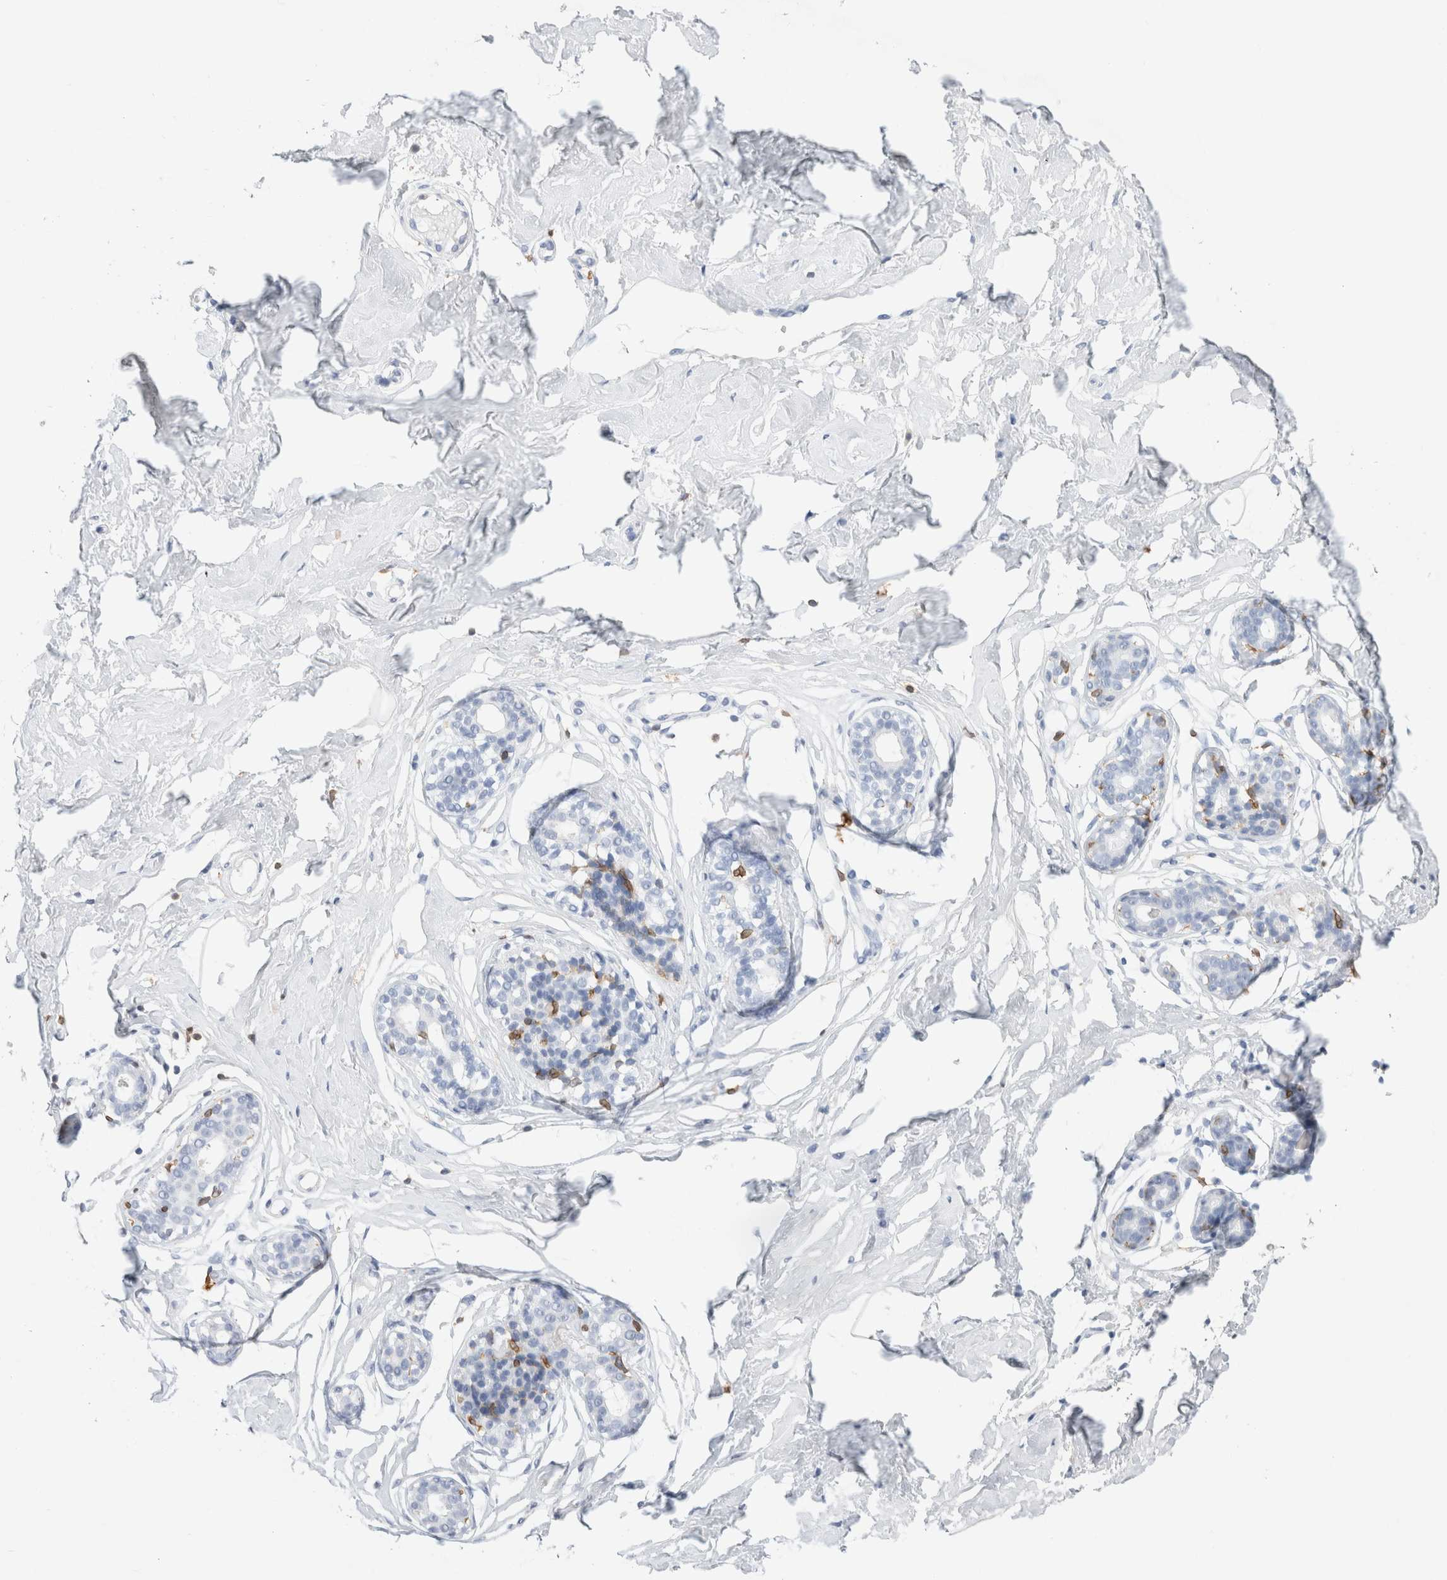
{"staining": {"intensity": "negative", "quantity": "none", "location": "none"}, "tissue": "breast", "cell_type": "Adipocytes", "image_type": "normal", "snomed": [{"axis": "morphology", "description": "Normal tissue, NOS"}, {"axis": "topography", "description": "Breast"}], "caption": "Adipocytes show no significant protein expression in unremarkable breast. Nuclei are stained in blue.", "gene": "ALOX5AP", "patient": {"sex": "female", "age": 23}}